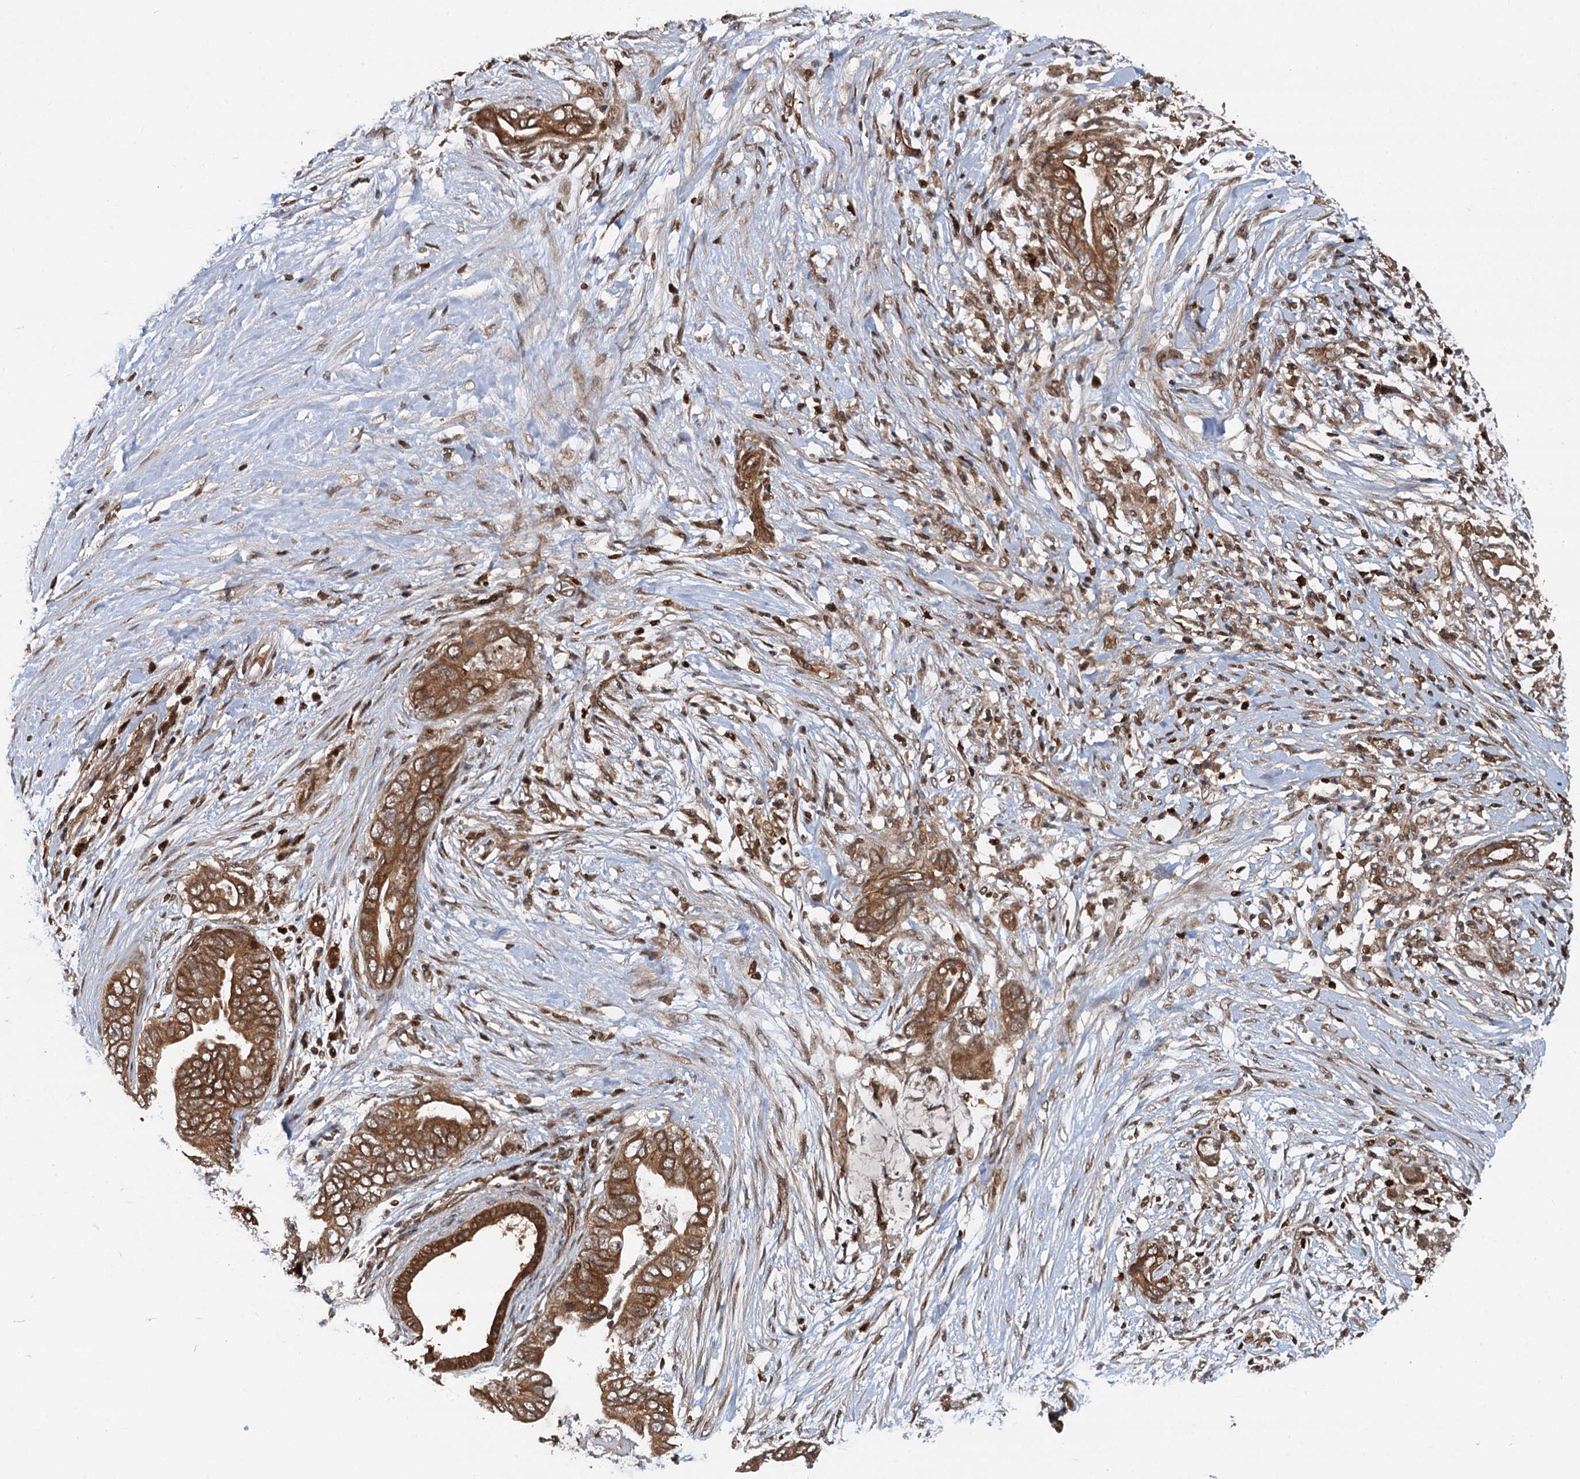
{"staining": {"intensity": "moderate", "quantity": ">75%", "location": "cytoplasmic/membranous"}, "tissue": "pancreatic cancer", "cell_type": "Tumor cells", "image_type": "cancer", "snomed": [{"axis": "morphology", "description": "Adenocarcinoma, NOS"}, {"axis": "topography", "description": "Pancreas"}], "caption": "Tumor cells display medium levels of moderate cytoplasmic/membranous expression in about >75% of cells in pancreatic adenocarcinoma. The protein is stained brown, and the nuclei are stained in blue (DAB IHC with brightfield microscopy, high magnification).", "gene": "STUB1", "patient": {"sex": "male", "age": 75}}